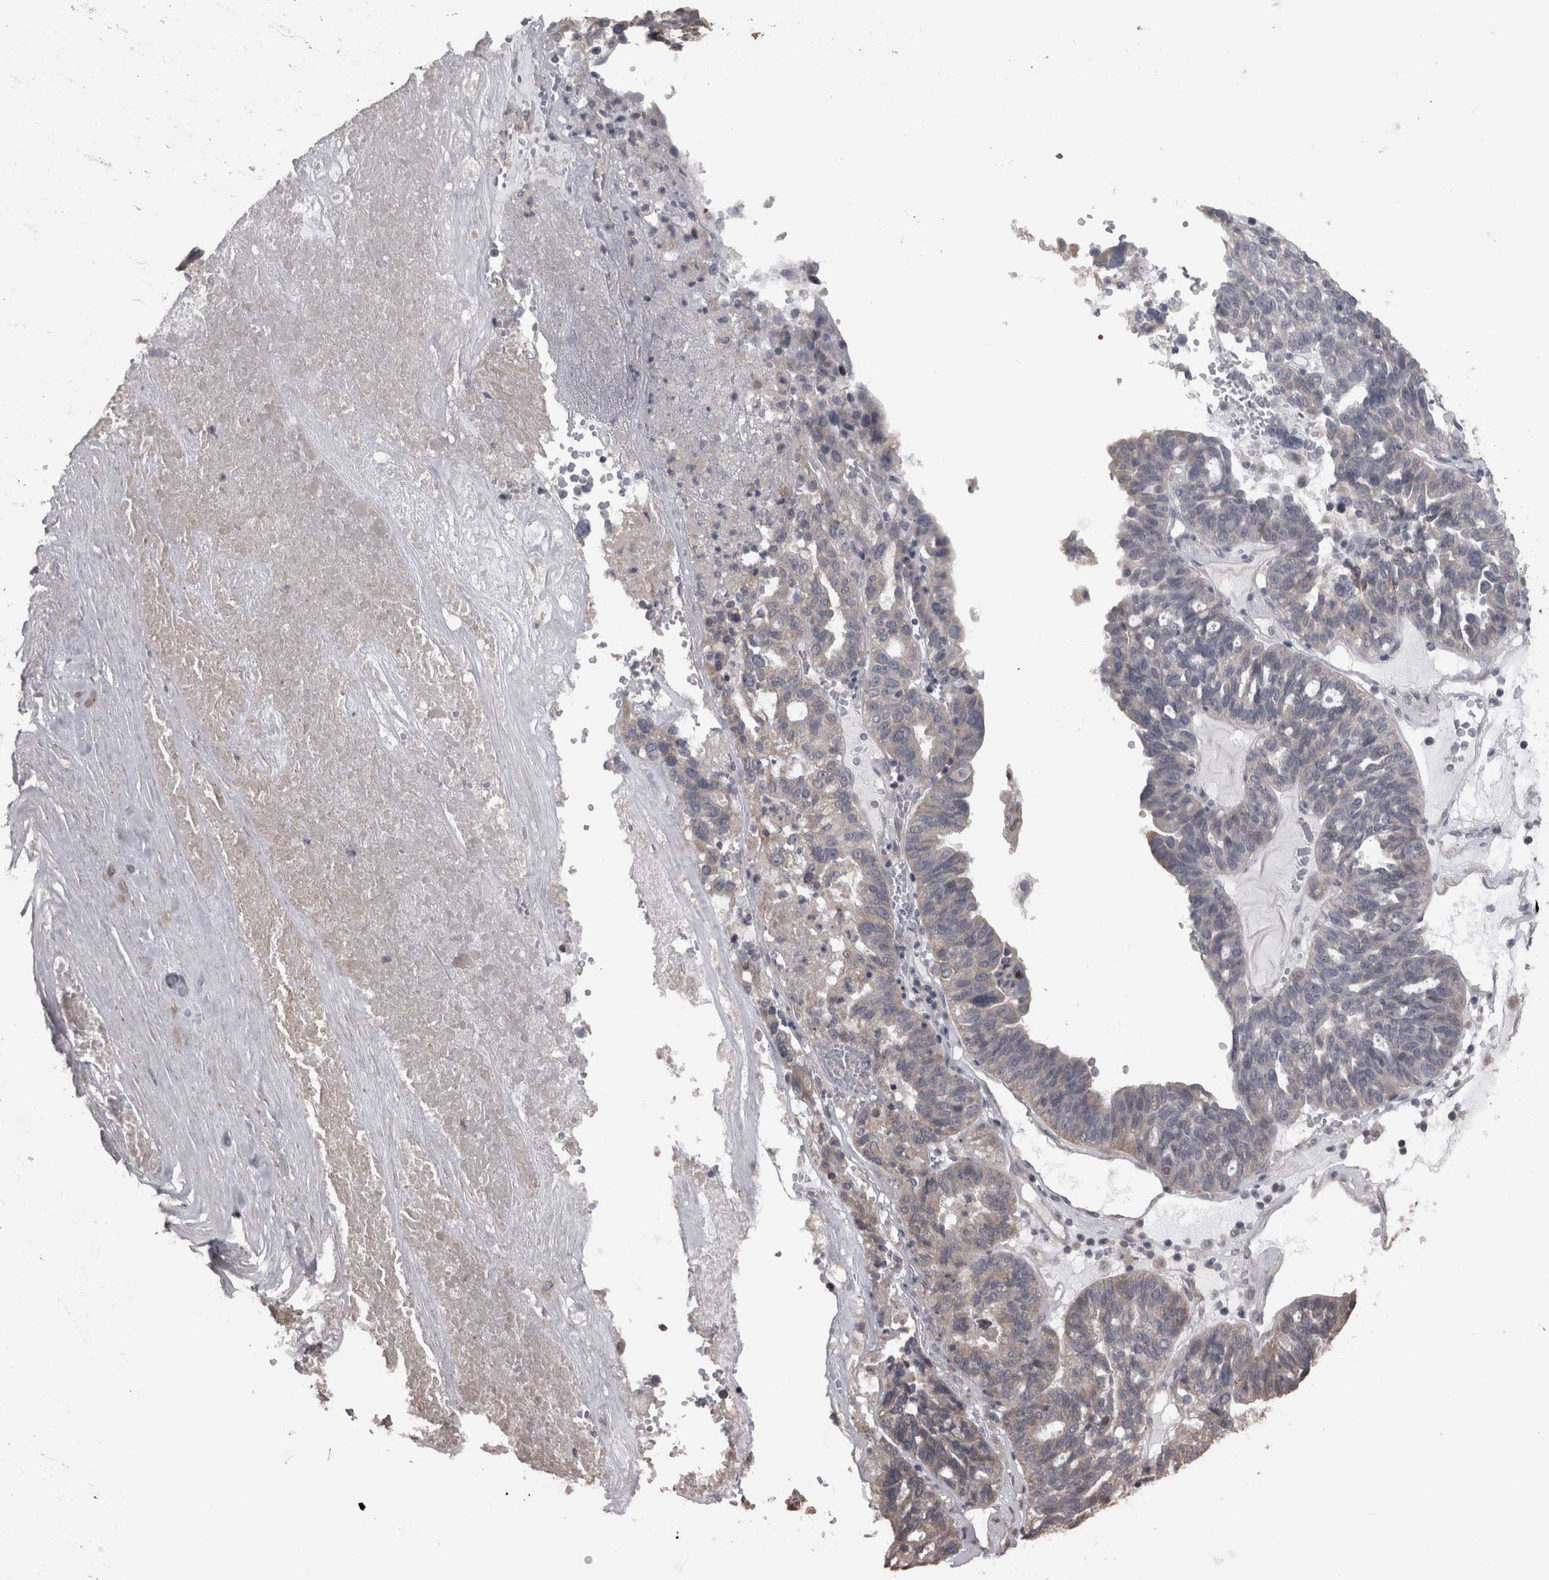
{"staining": {"intensity": "negative", "quantity": "none", "location": "none"}, "tissue": "ovarian cancer", "cell_type": "Tumor cells", "image_type": "cancer", "snomed": [{"axis": "morphology", "description": "Cystadenocarcinoma, serous, NOS"}, {"axis": "topography", "description": "Ovary"}], "caption": "A histopathology image of serous cystadenocarcinoma (ovarian) stained for a protein exhibits no brown staining in tumor cells. (Immunohistochemistry (ihc), brightfield microscopy, high magnification).", "gene": "RAB29", "patient": {"sex": "female", "age": 59}}